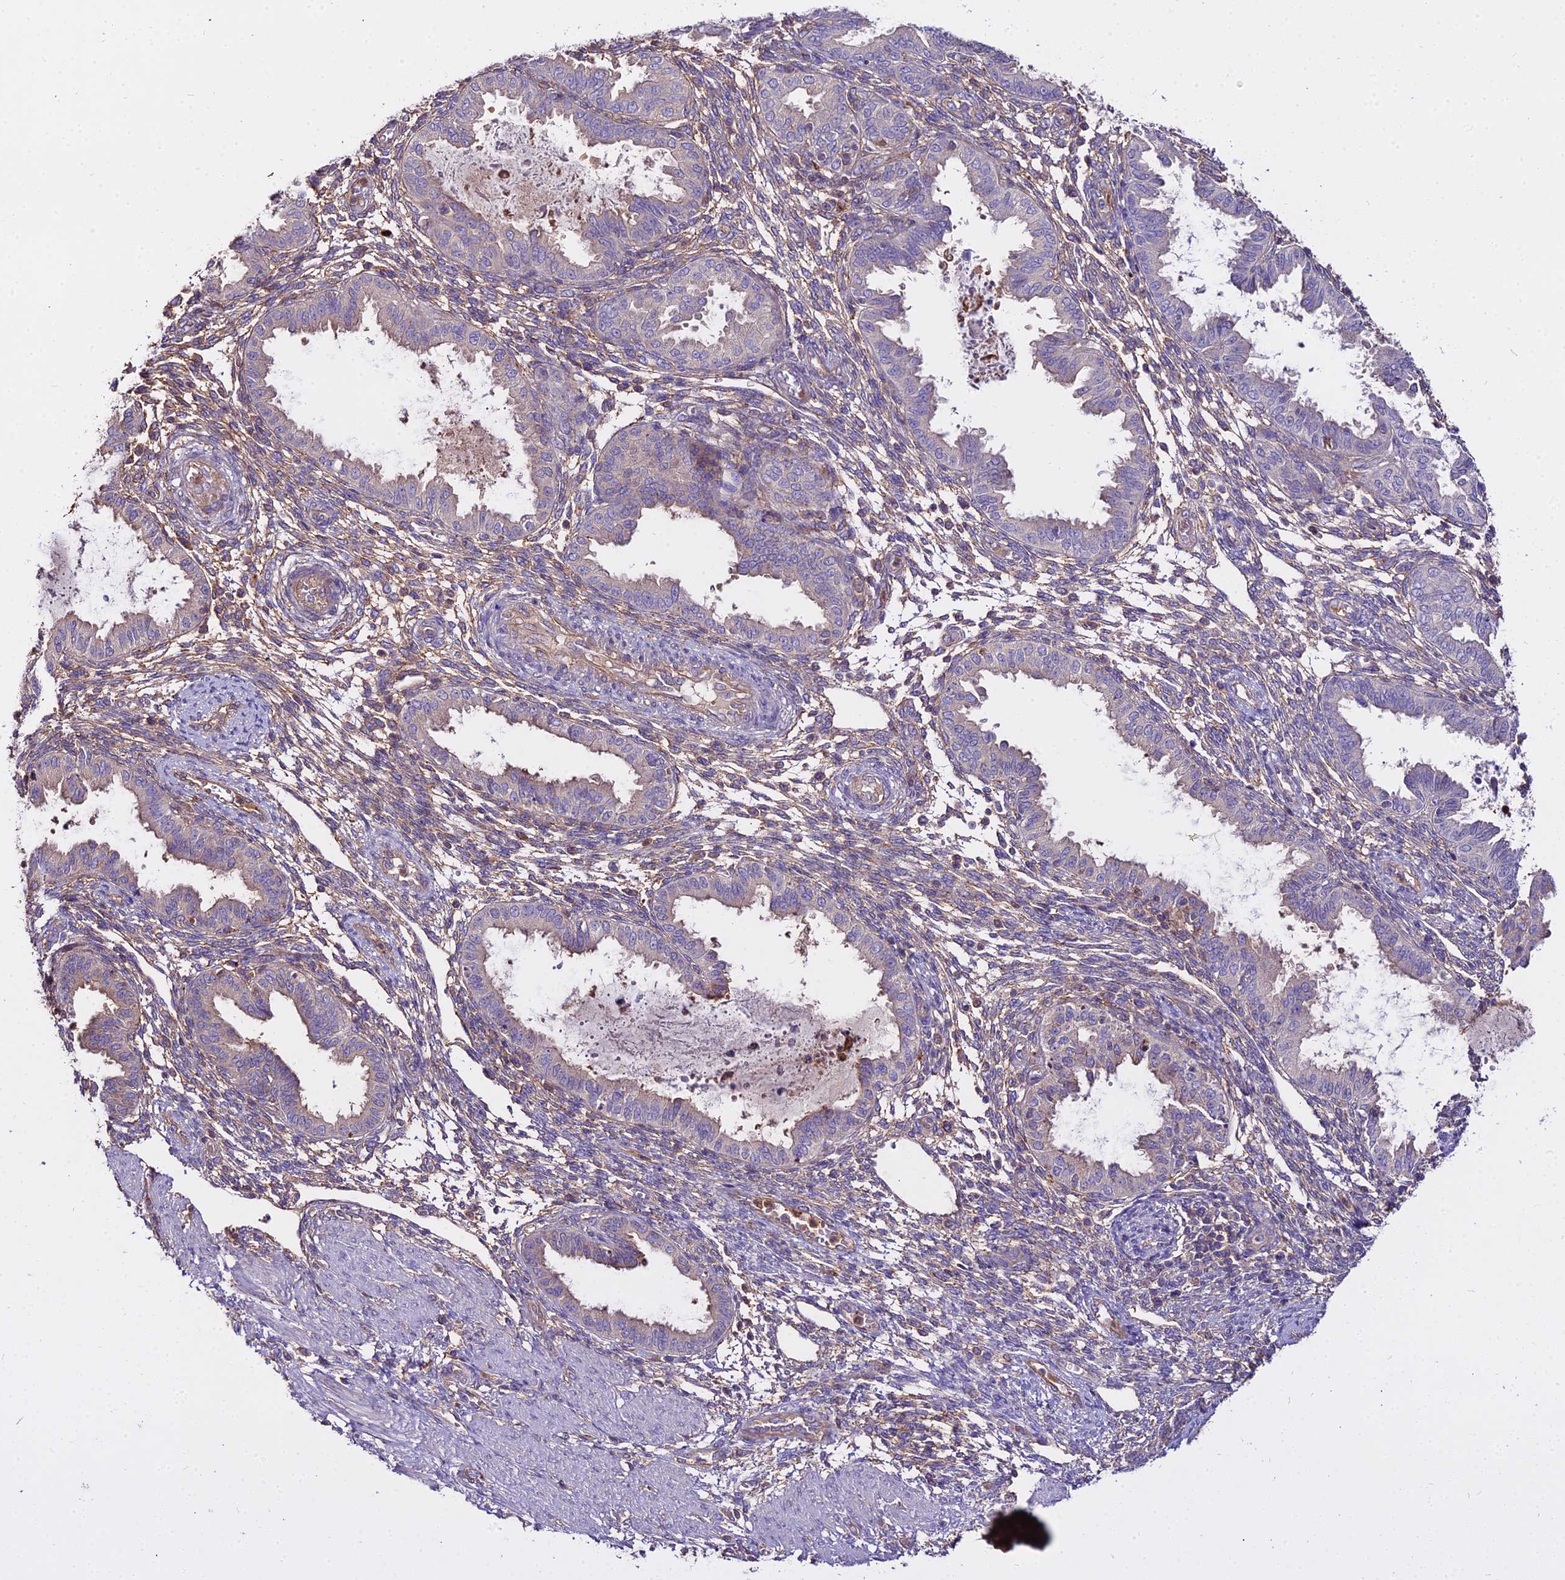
{"staining": {"intensity": "weak", "quantity": "25%-75%", "location": "cytoplasmic/membranous"}, "tissue": "endometrium", "cell_type": "Cells in endometrial stroma", "image_type": "normal", "snomed": [{"axis": "morphology", "description": "Normal tissue, NOS"}, {"axis": "topography", "description": "Endometrium"}], "caption": "A high-resolution photomicrograph shows immunohistochemistry (IHC) staining of normal endometrium, which demonstrates weak cytoplasmic/membranous positivity in about 25%-75% of cells in endometrial stroma.", "gene": "GLYAT", "patient": {"sex": "female", "age": 33}}